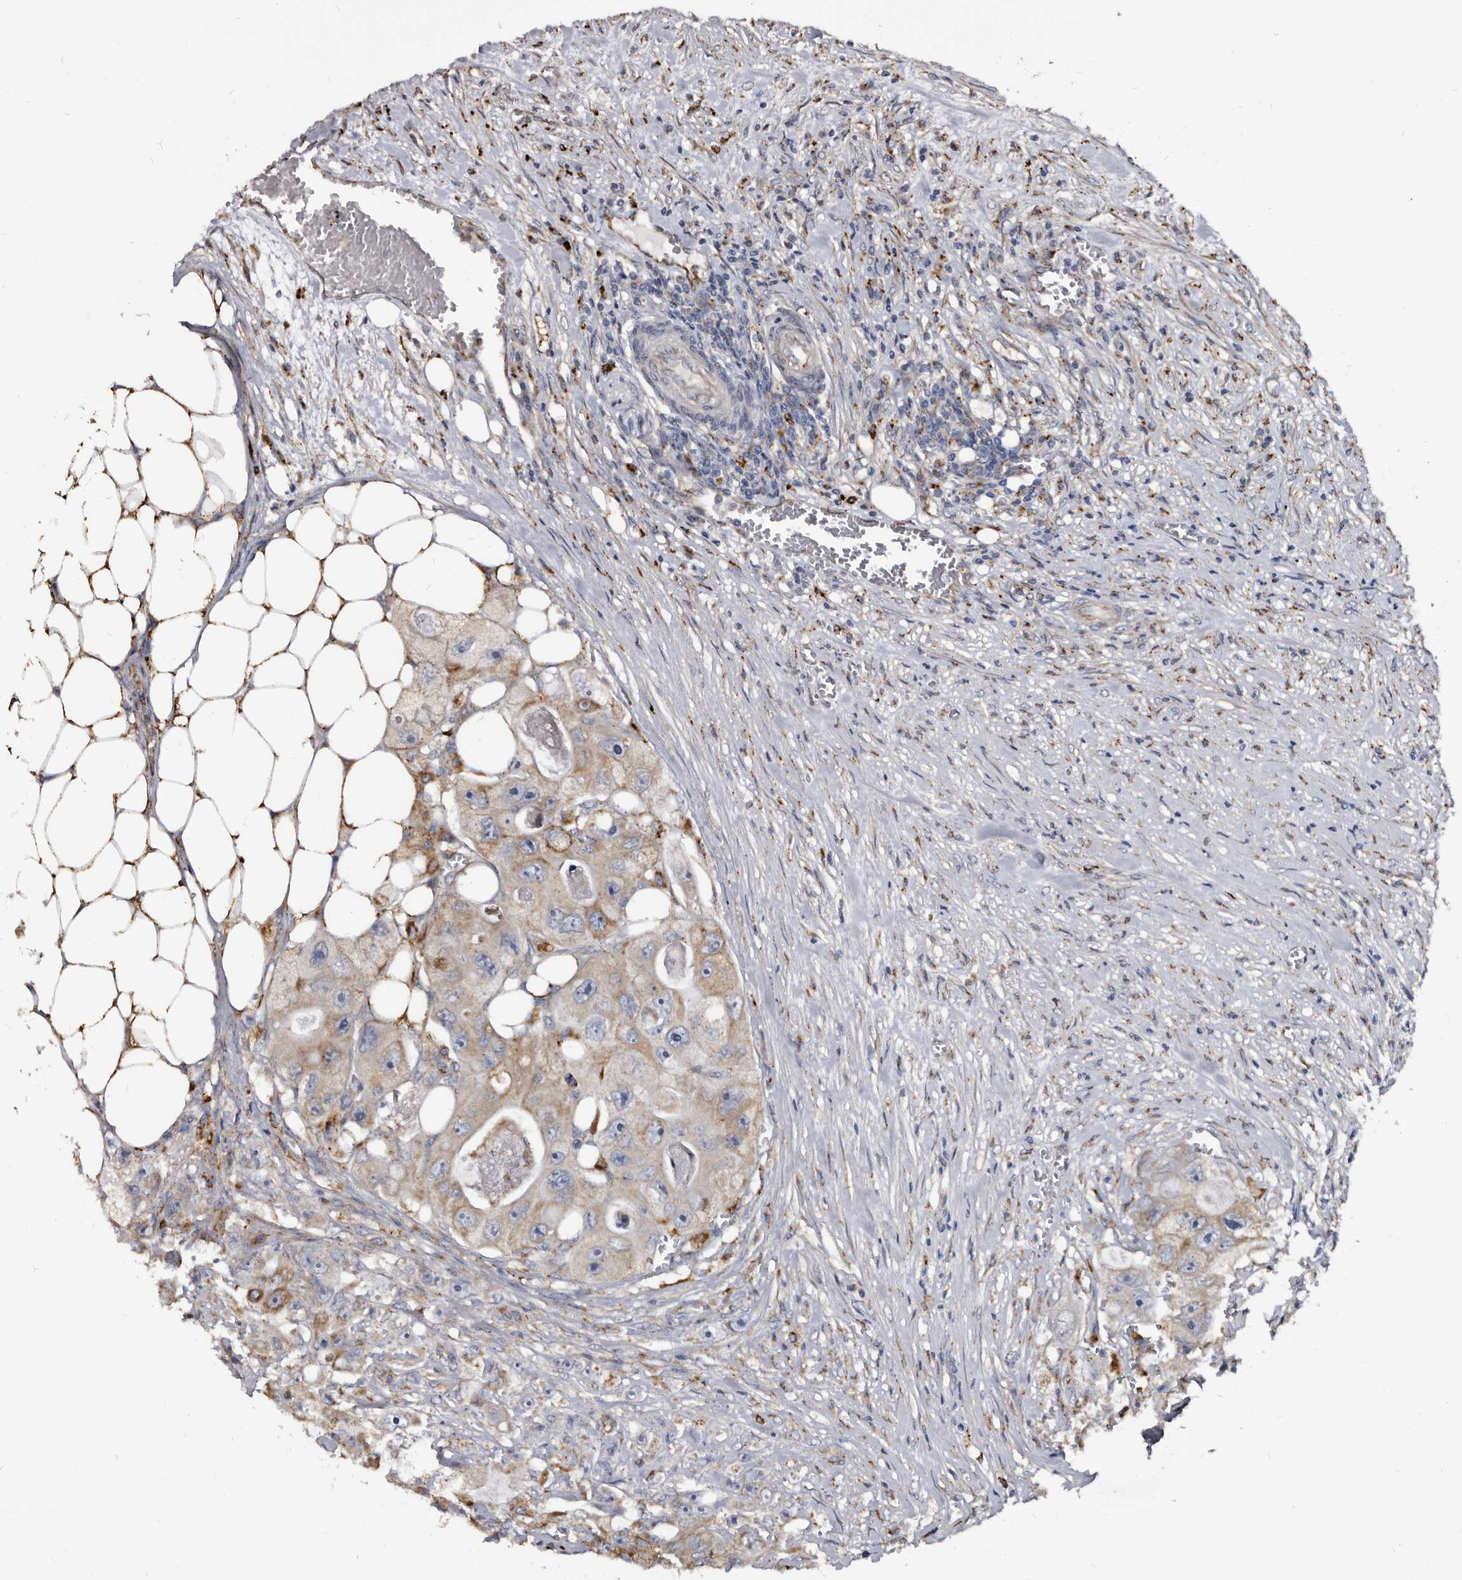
{"staining": {"intensity": "moderate", "quantity": "25%-75%", "location": "cytoplasmic/membranous"}, "tissue": "colorectal cancer", "cell_type": "Tumor cells", "image_type": "cancer", "snomed": [{"axis": "morphology", "description": "Adenocarcinoma, NOS"}, {"axis": "topography", "description": "Colon"}], "caption": "DAB immunohistochemical staining of human colorectal cancer (adenocarcinoma) shows moderate cytoplasmic/membranous protein positivity in about 25%-75% of tumor cells.", "gene": "CTSA", "patient": {"sex": "female", "age": 46}}